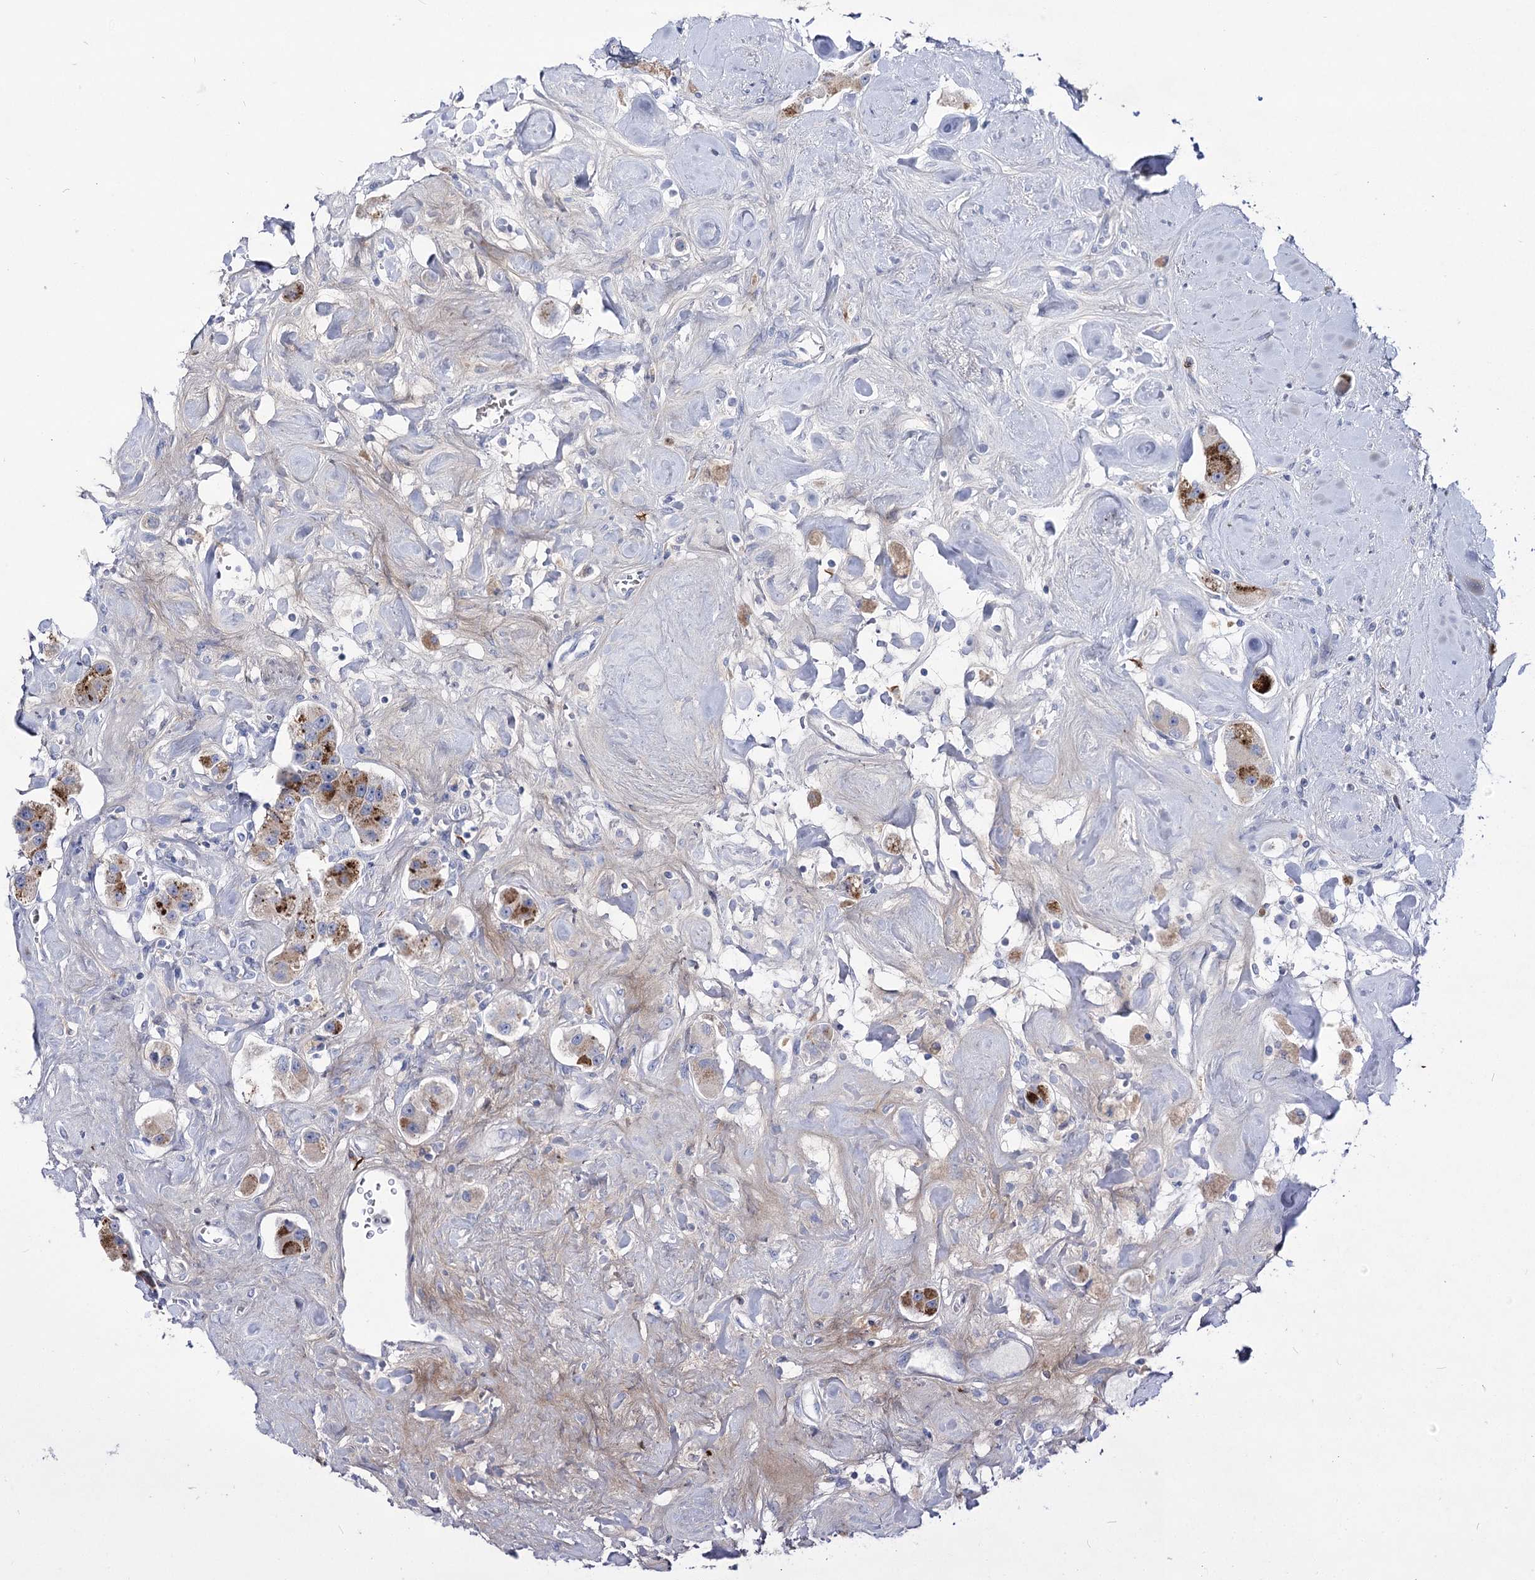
{"staining": {"intensity": "moderate", "quantity": "<25%", "location": "cytoplasmic/membranous"}, "tissue": "carcinoid", "cell_type": "Tumor cells", "image_type": "cancer", "snomed": [{"axis": "morphology", "description": "Carcinoid, malignant, NOS"}, {"axis": "topography", "description": "Pancreas"}], "caption": "Immunohistochemistry (IHC) (DAB) staining of carcinoid demonstrates moderate cytoplasmic/membranous protein expression in approximately <25% of tumor cells.", "gene": "NRAP", "patient": {"sex": "male", "age": 41}}